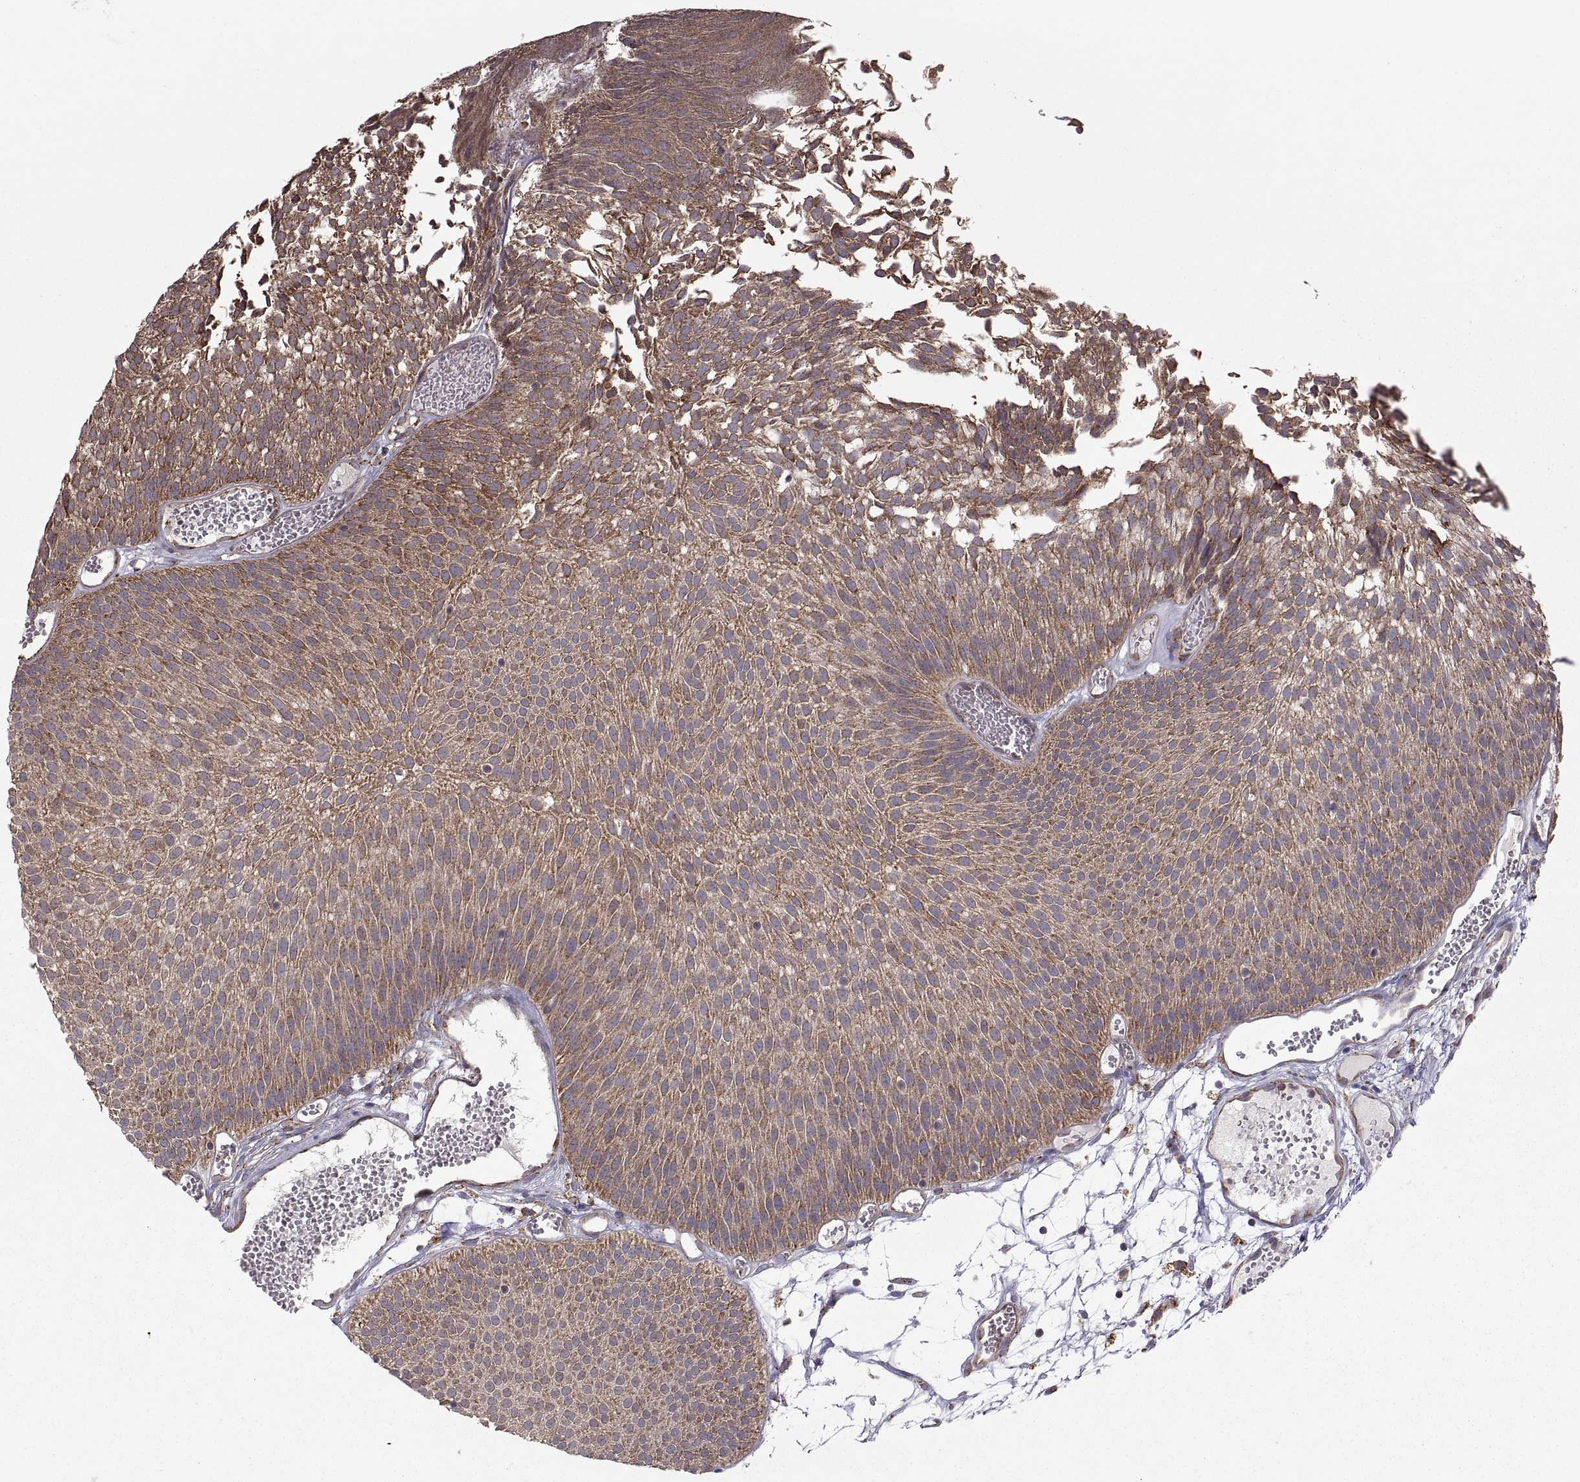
{"staining": {"intensity": "moderate", "quantity": ">75%", "location": "cytoplasmic/membranous"}, "tissue": "urothelial cancer", "cell_type": "Tumor cells", "image_type": "cancer", "snomed": [{"axis": "morphology", "description": "Urothelial carcinoma, Low grade"}, {"axis": "topography", "description": "Urinary bladder"}], "caption": "Protein expression analysis of low-grade urothelial carcinoma displays moderate cytoplasmic/membranous expression in approximately >75% of tumor cells. (Brightfield microscopy of DAB IHC at high magnification).", "gene": "PDIA3", "patient": {"sex": "male", "age": 52}}